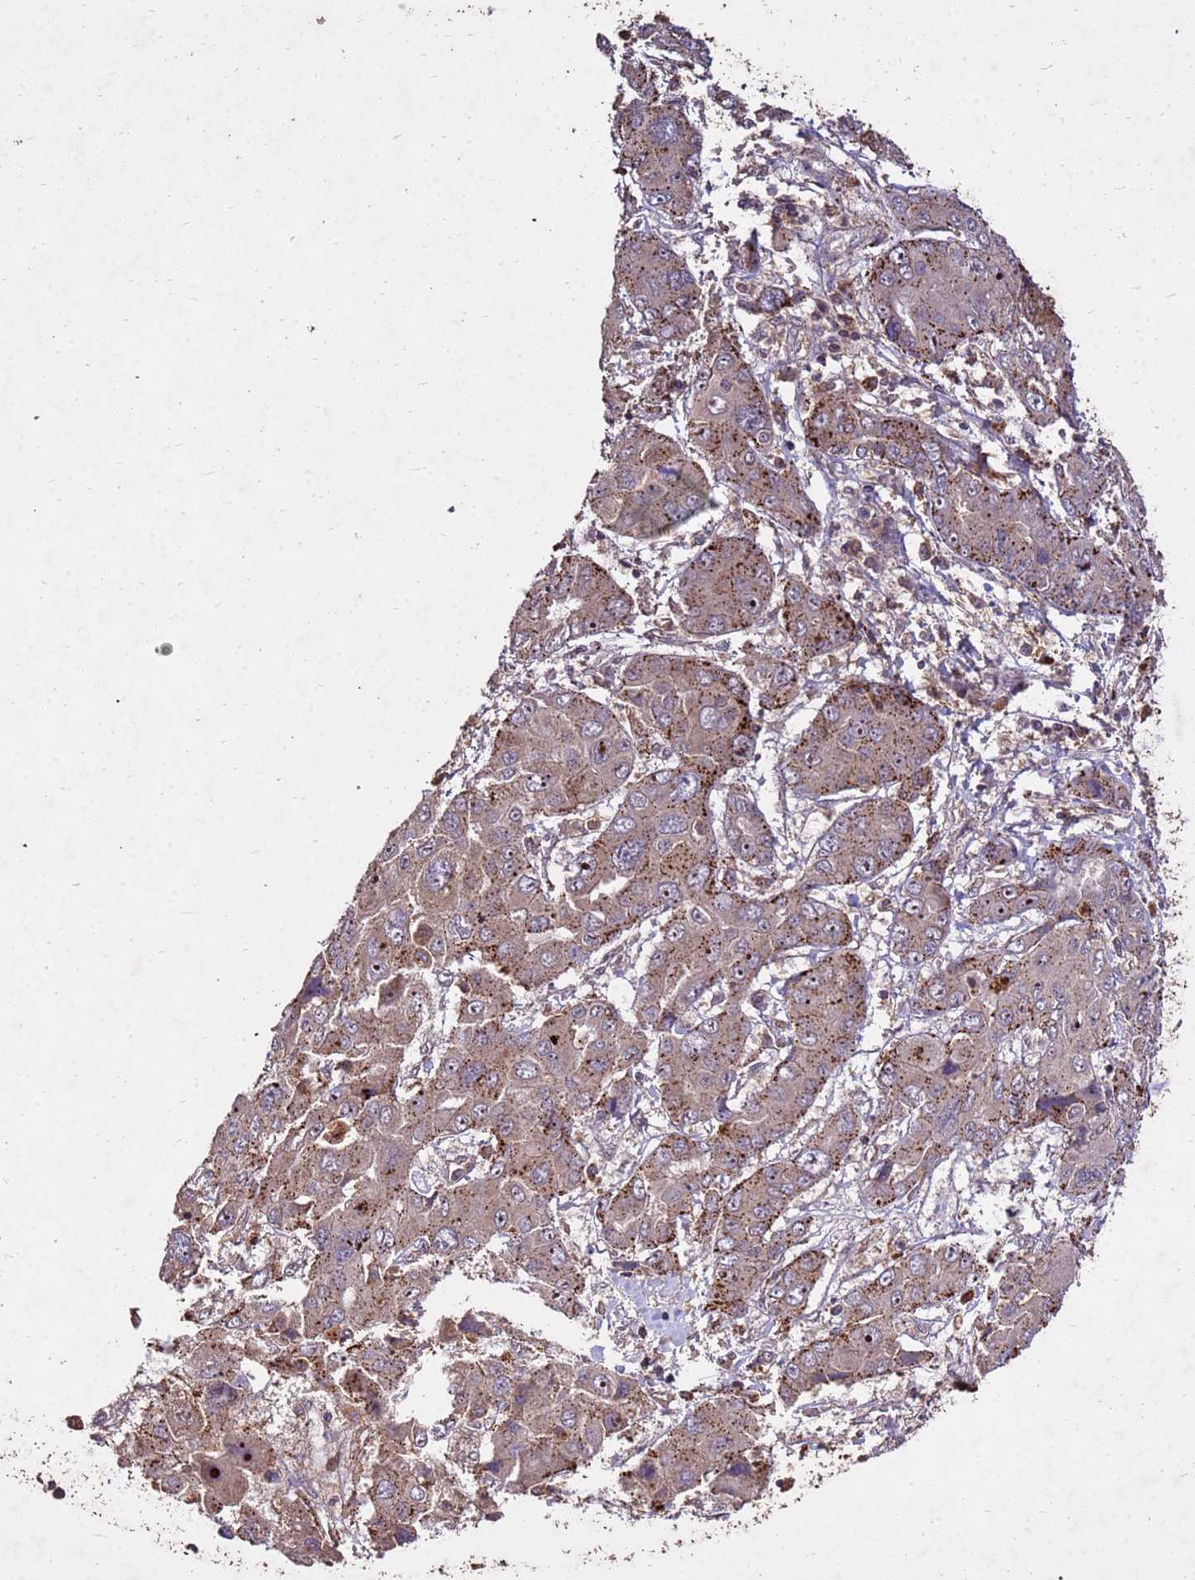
{"staining": {"intensity": "moderate", "quantity": ">75%", "location": "cytoplasmic/membranous"}, "tissue": "liver cancer", "cell_type": "Tumor cells", "image_type": "cancer", "snomed": [{"axis": "morphology", "description": "Cholangiocarcinoma"}, {"axis": "topography", "description": "Liver"}], "caption": "Human liver cholangiocarcinoma stained with a brown dye shows moderate cytoplasmic/membranous positive expression in approximately >75% of tumor cells.", "gene": "TOR4A", "patient": {"sex": "male", "age": 67}}